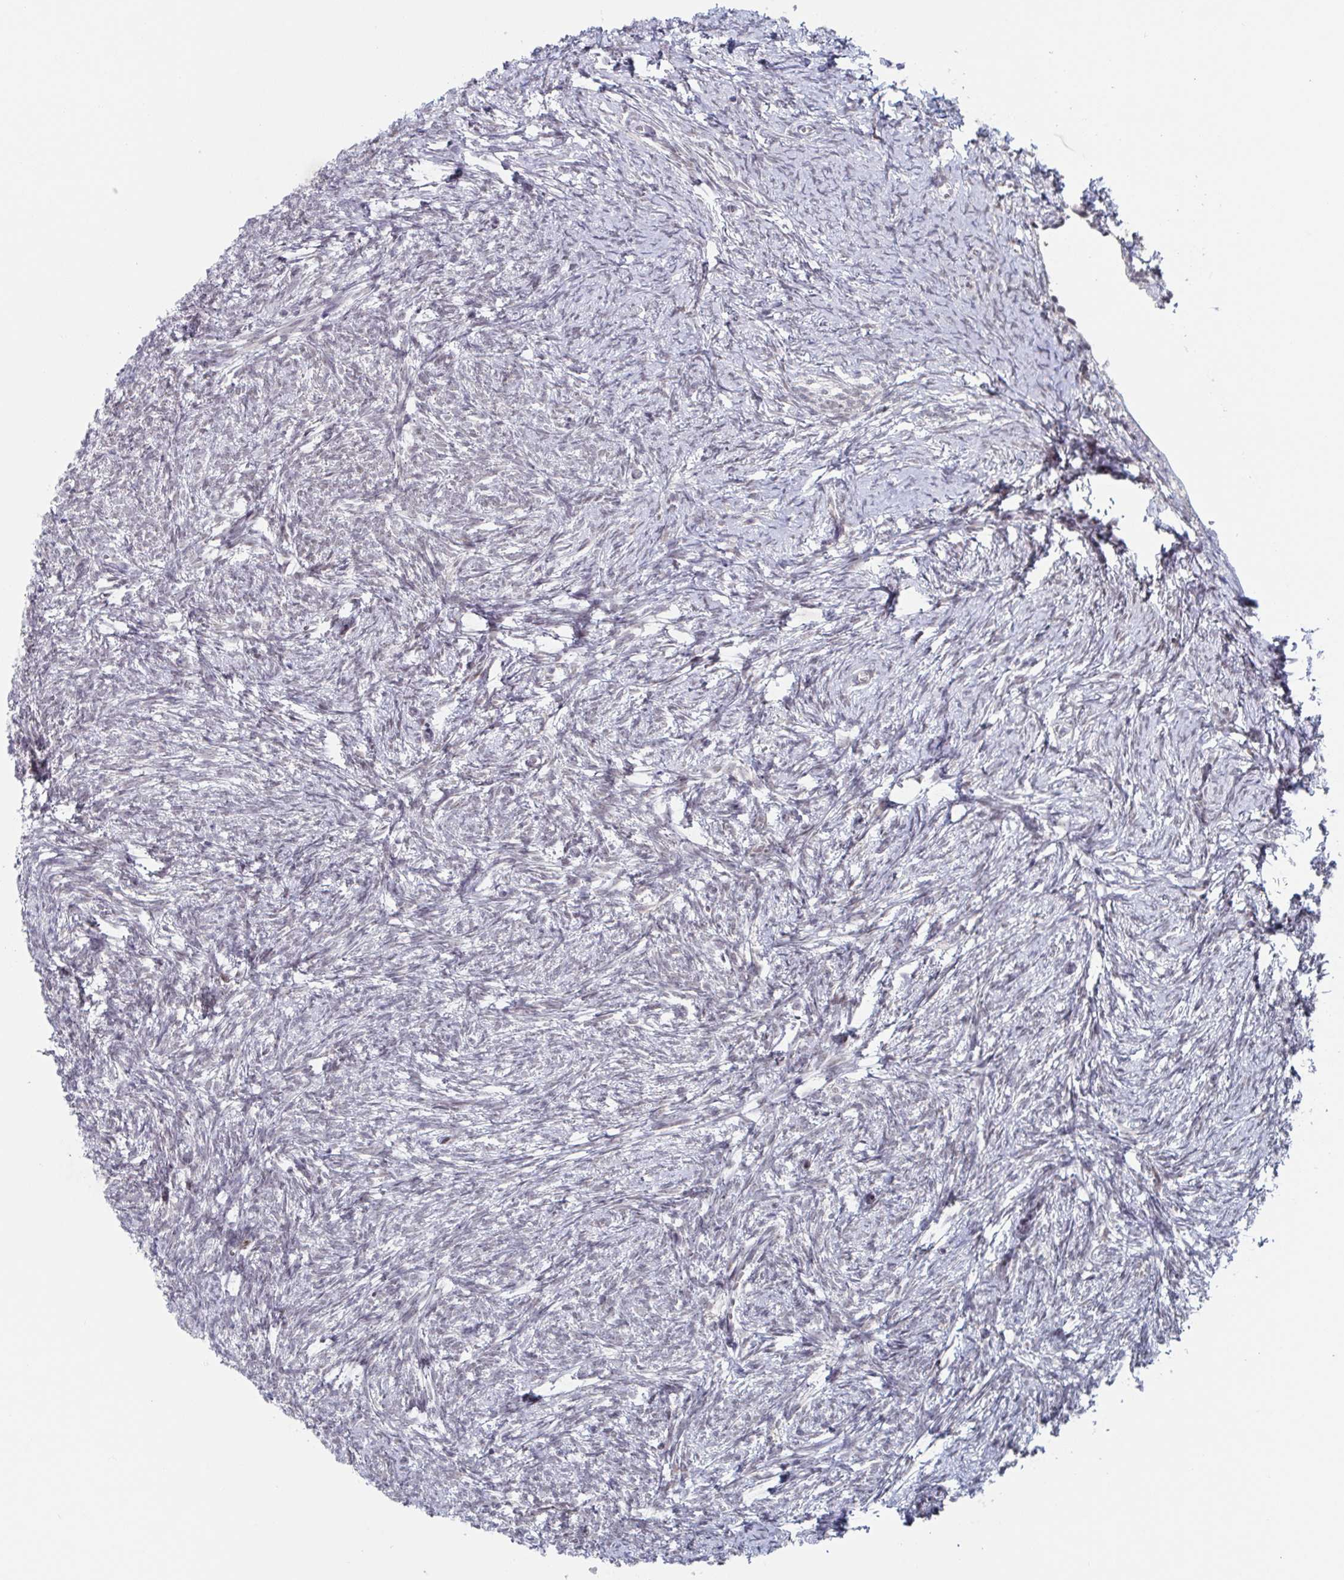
{"staining": {"intensity": "weak", "quantity": "<25%", "location": "cytoplasmic/membranous"}, "tissue": "ovary", "cell_type": "Follicle cells", "image_type": "normal", "snomed": [{"axis": "morphology", "description": "Normal tissue, NOS"}, {"axis": "topography", "description": "Ovary"}], "caption": "An image of ovary stained for a protein reveals no brown staining in follicle cells. (DAB immunohistochemistry visualized using brightfield microscopy, high magnification).", "gene": "RNF212", "patient": {"sex": "female", "age": 41}}